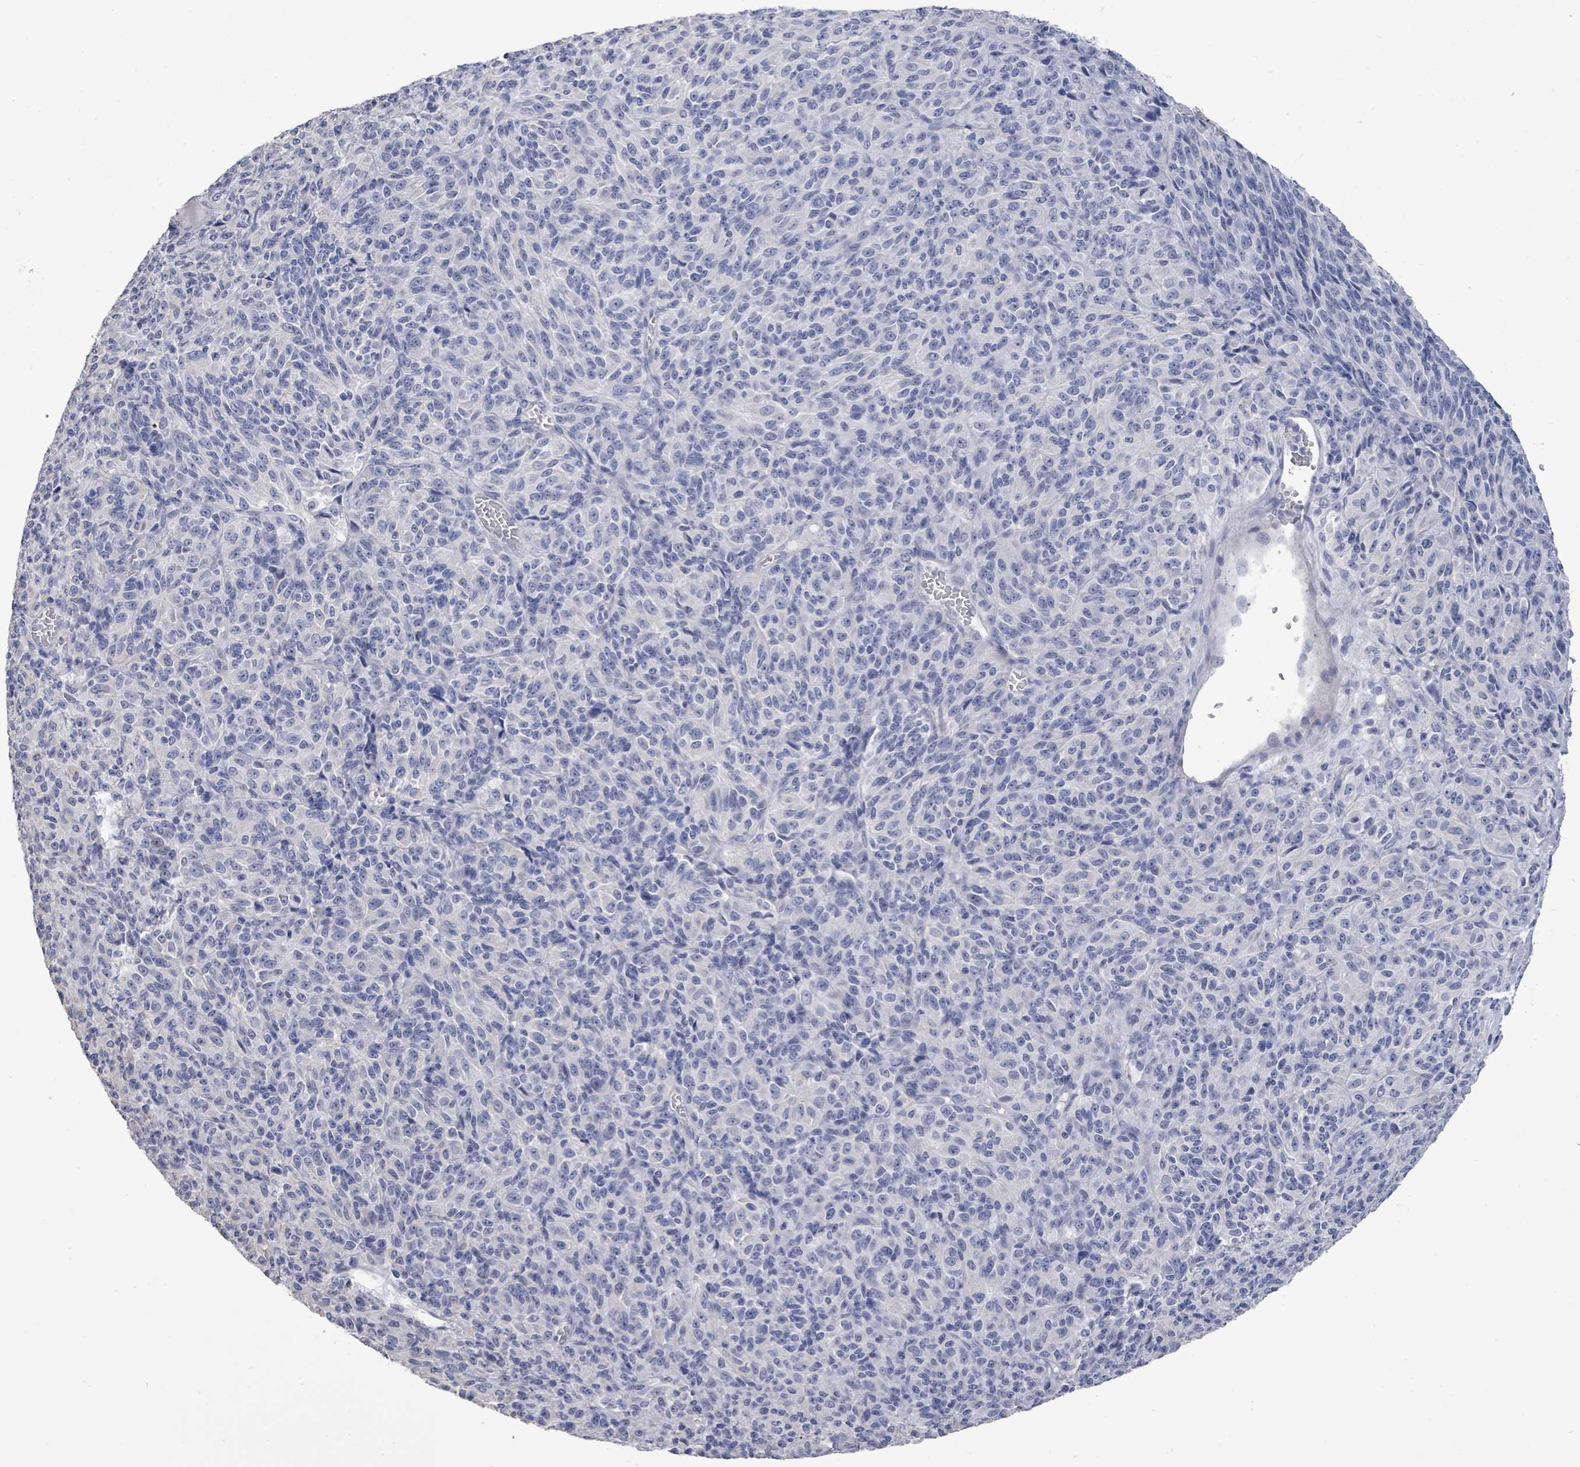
{"staining": {"intensity": "negative", "quantity": "none", "location": "none"}, "tissue": "melanoma", "cell_type": "Tumor cells", "image_type": "cancer", "snomed": [{"axis": "morphology", "description": "Malignant melanoma, Metastatic site"}, {"axis": "topography", "description": "Brain"}], "caption": "Image shows no protein expression in tumor cells of malignant melanoma (metastatic site) tissue. (Immunohistochemistry, brightfield microscopy, high magnification).", "gene": "CT45A5", "patient": {"sex": "female", "age": 56}}